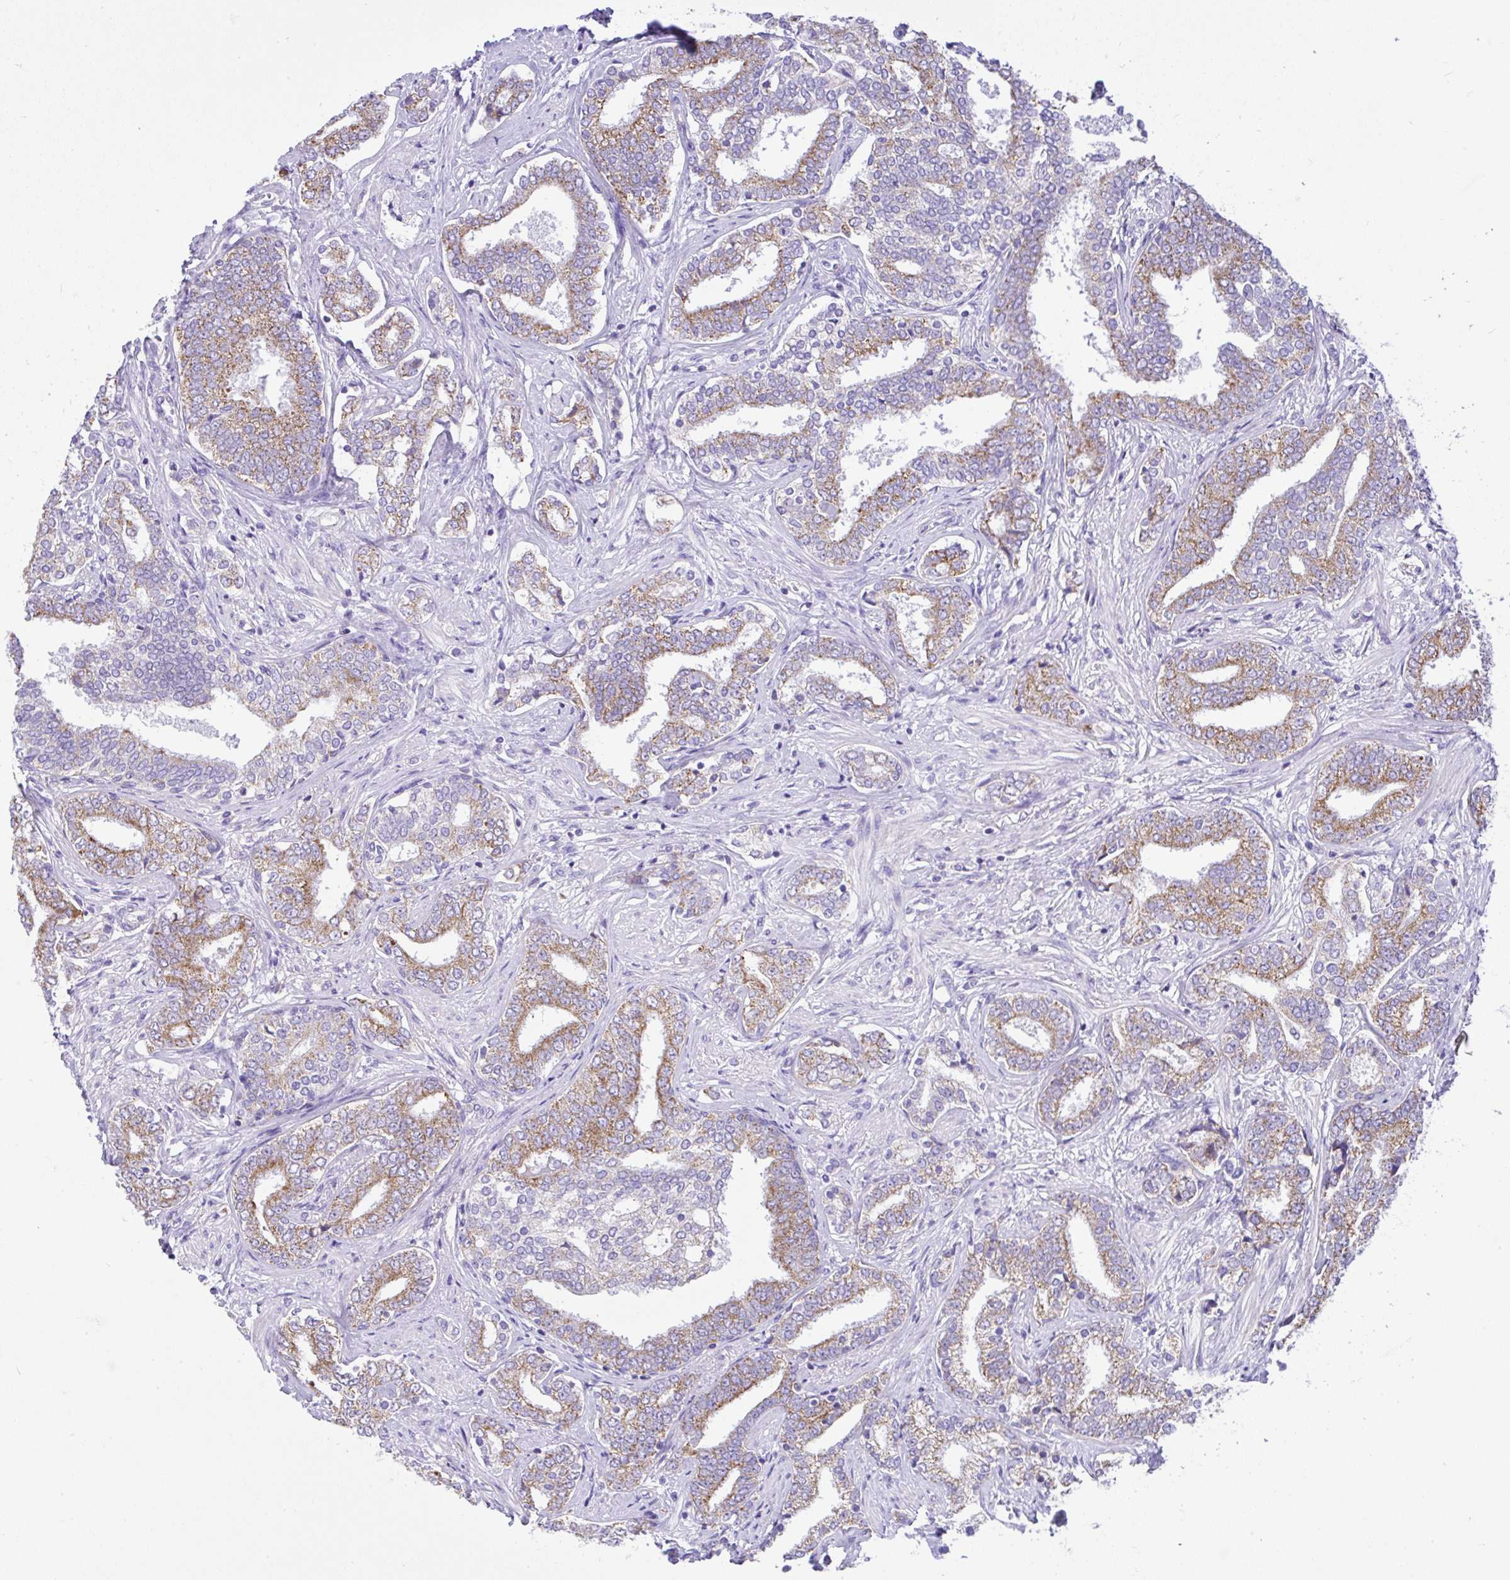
{"staining": {"intensity": "moderate", "quantity": "25%-75%", "location": "cytoplasmic/membranous"}, "tissue": "prostate cancer", "cell_type": "Tumor cells", "image_type": "cancer", "snomed": [{"axis": "morphology", "description": "Adenocarcinoma, High grade"}, {"axis": "topography", "description": "Prostate"}], "caption": "Adenocarcinoma (high-grade) (prostate) was stained to show a protein in brown. There is medium levels of moderate cytoplasmic/membranous expression in approximately 25%-75% of tumor cells.", "gene": "SLC13A1", "patient": {"sex": "male", "age": 72}}